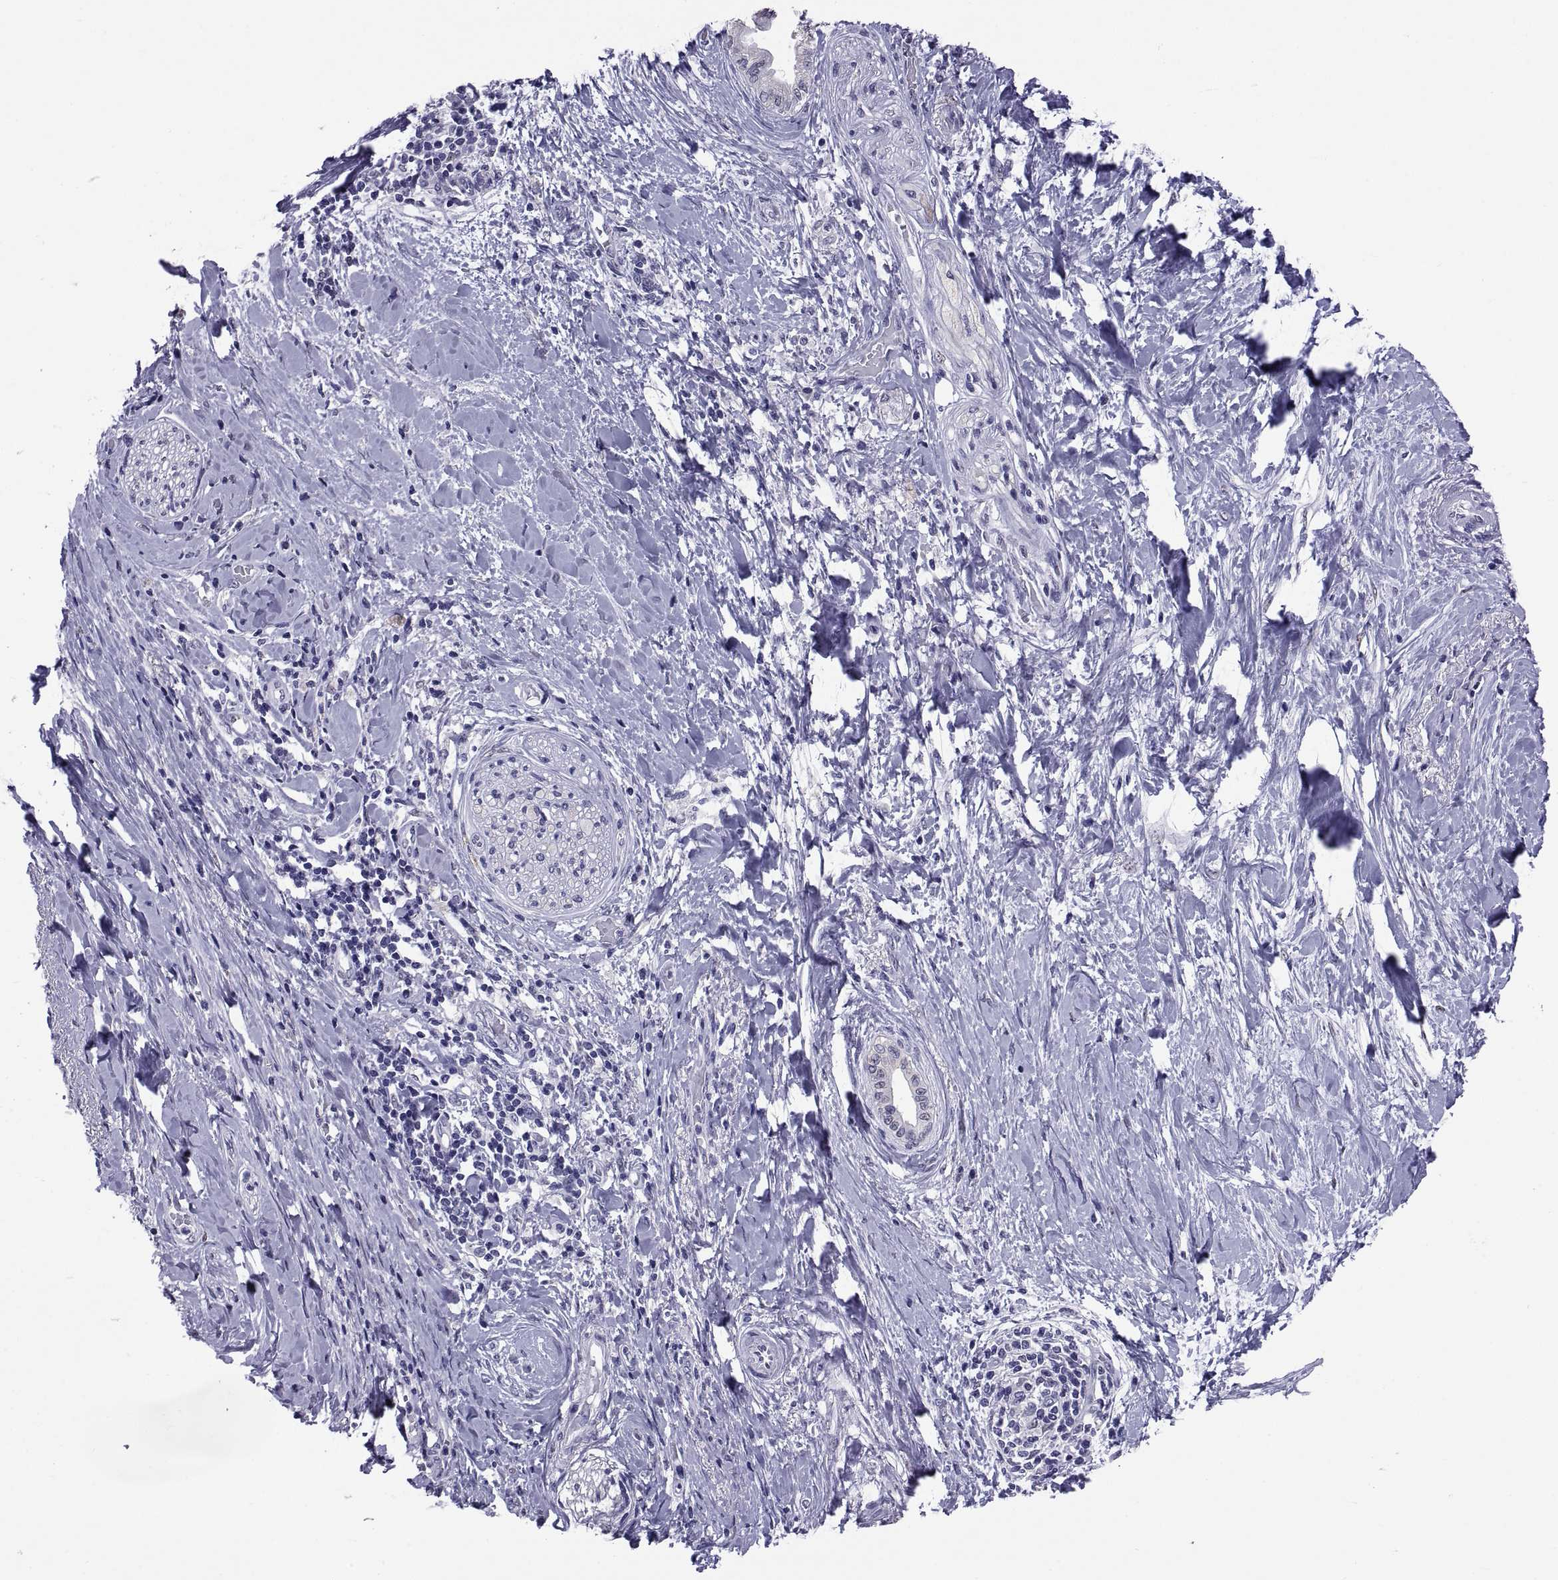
{"staining": {"intensity": "negative", "quantity": "none", "location": "none"}, "tissue": "pancreatic cancer", "cell_type": "Tumor cells", "image_type": "cancer", "snomed": [{"axis": "morphology", "description": "Normal tissue, NOS"}, {"axis": "morphology", "description": "Adenocarcinoma, NOS"}, {"axis": "topography", "description": "Pancreas"}, {"axis": "topography", "description": "Duodenum"}], "caption": "The photomicrograph demonstrates no staining of tumor cells in adenocarcinoma (pancreatic).", "gene": "TGFBR3L", "patient": {"sex": "female", "age": 60}}